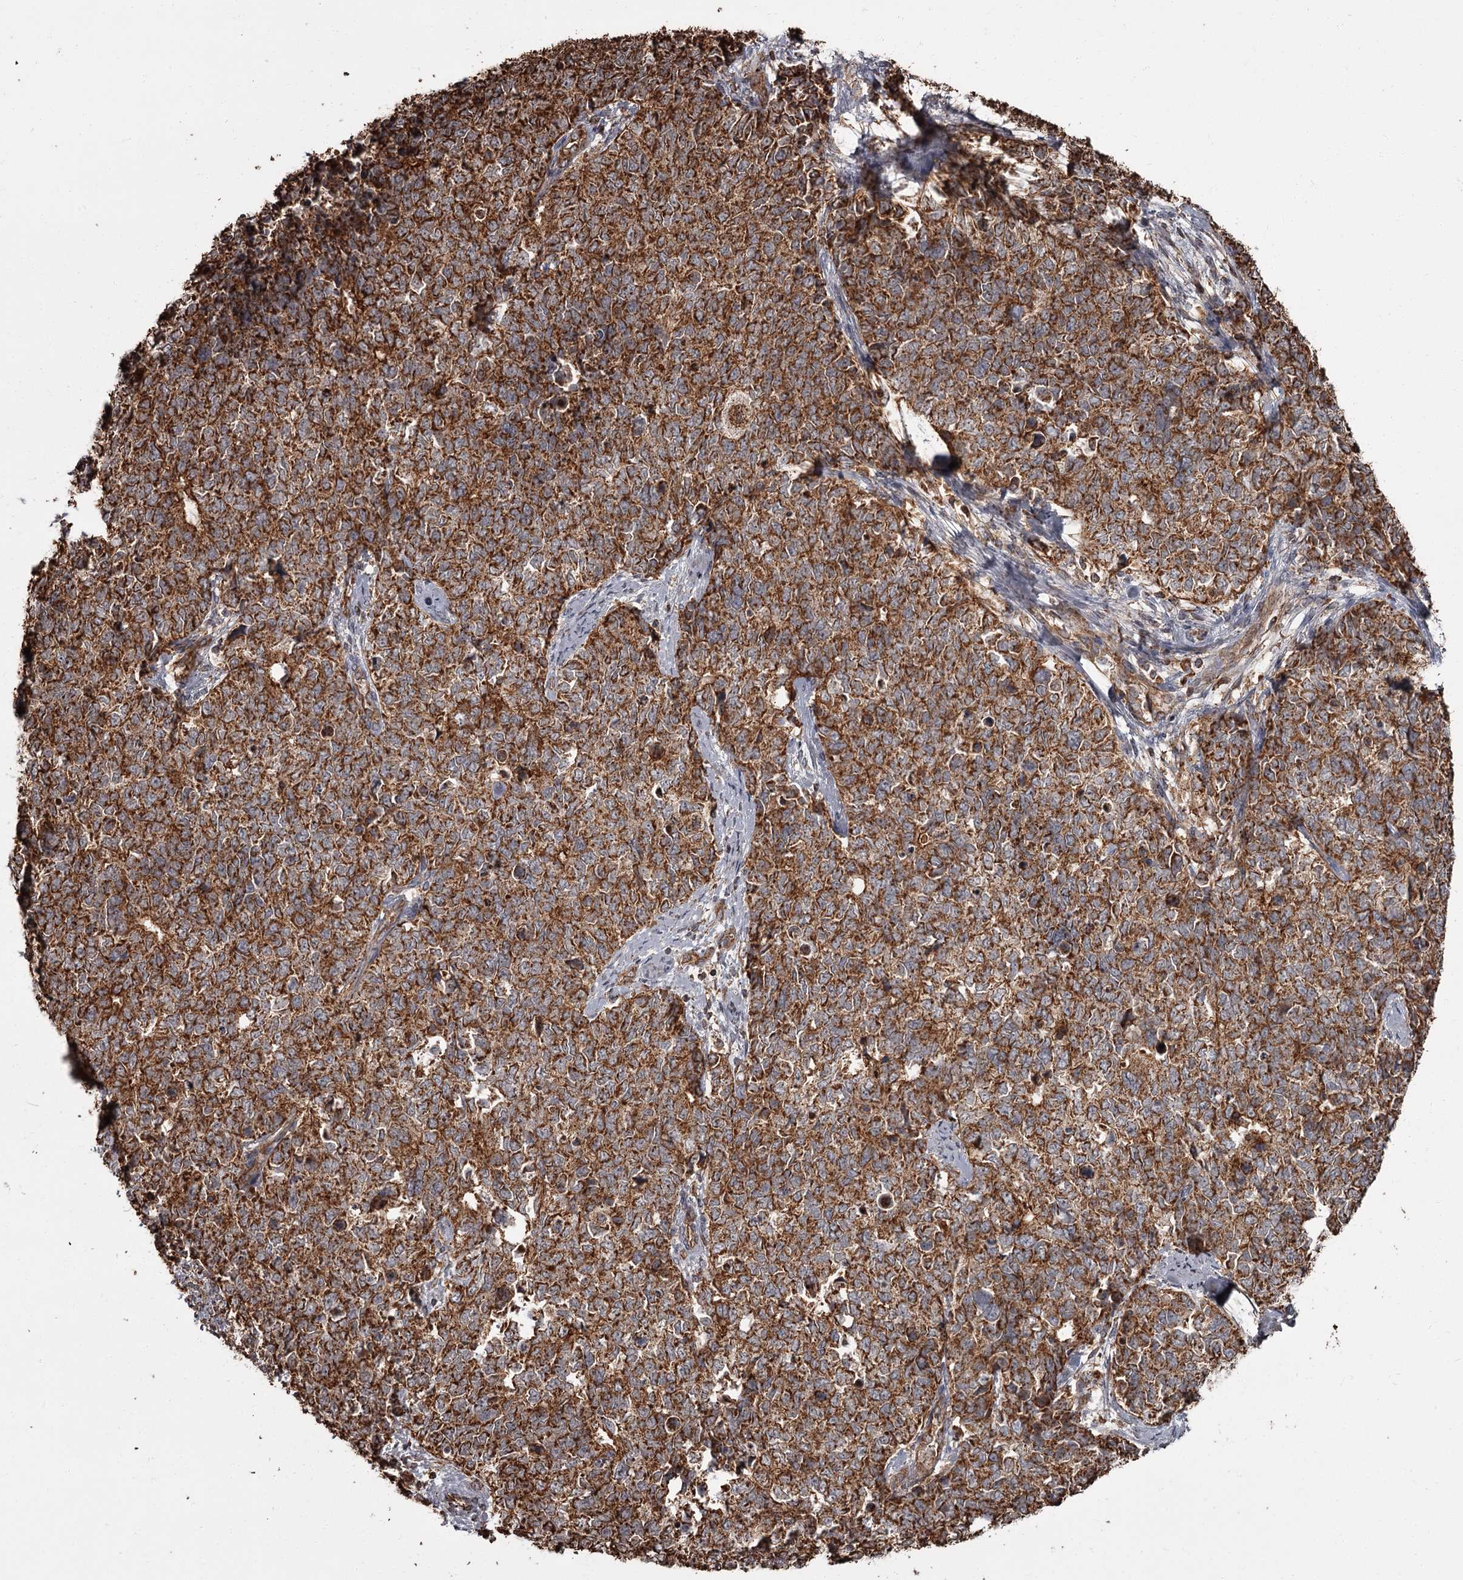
{"staining": {"intensity": "strong", "quantity": ">75%", "location": "cytoplasmic/membranous"}, "tissue": "cervical cancer", "cell_type": "Tumor cells", "image_type": "cancer", "snomed": [{"axis": "morphology", "description": "Squamous cell carcinoma, NOS"}, {"axis": "topography", "description": "Cervix"}], "caption": "Strong cytoplasmic/membranous positivity for a protein is seen in about >75% of tumor cells of cervical squamous cell carcinoma using immunohistochemistry.", "gene": "THAP9", "patient": {"sex": "female", "age": 63}}